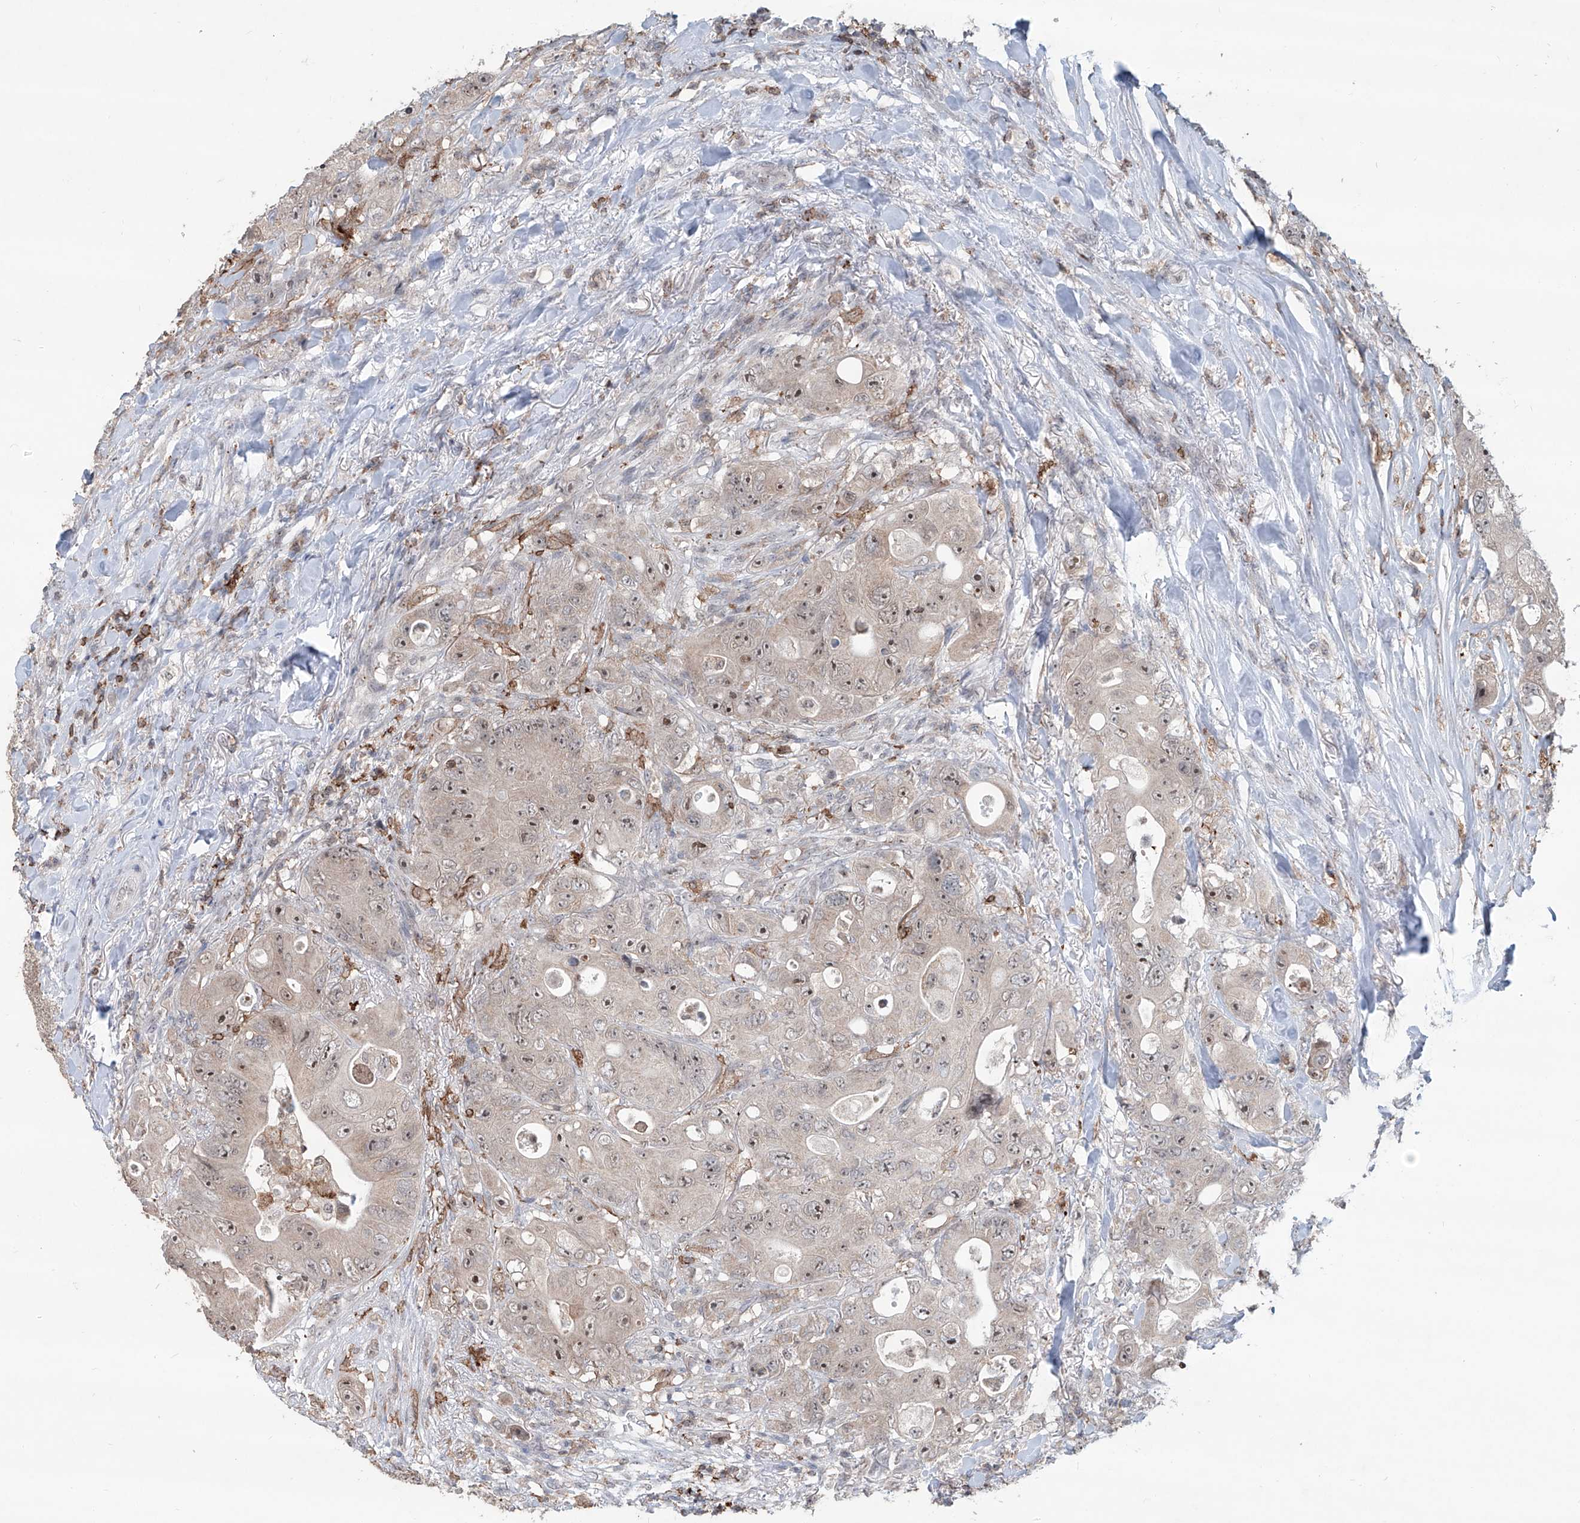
{"staining": {"intensity": "negative", "quantity": "none", "location": "none"}, "tissue": "colorectal cancer", "cell_type": "Tumor cells", "image_type": "cancer", "snomed": [{"axis": "morphology", "description": "Adenocarcinoma, NOS"}, {"axis": "topography", "description": "Colon"}], "caption": "The histopathology image displays no significant staining in tumor cells of colorectal cancer. (DAB (3,3'-diaminobenzidine) immunohistochemistry (IHC) with hematoxylin counter stain).", "gene": "ZBTB48", "patient": {"sex": "female", "age": 46}}